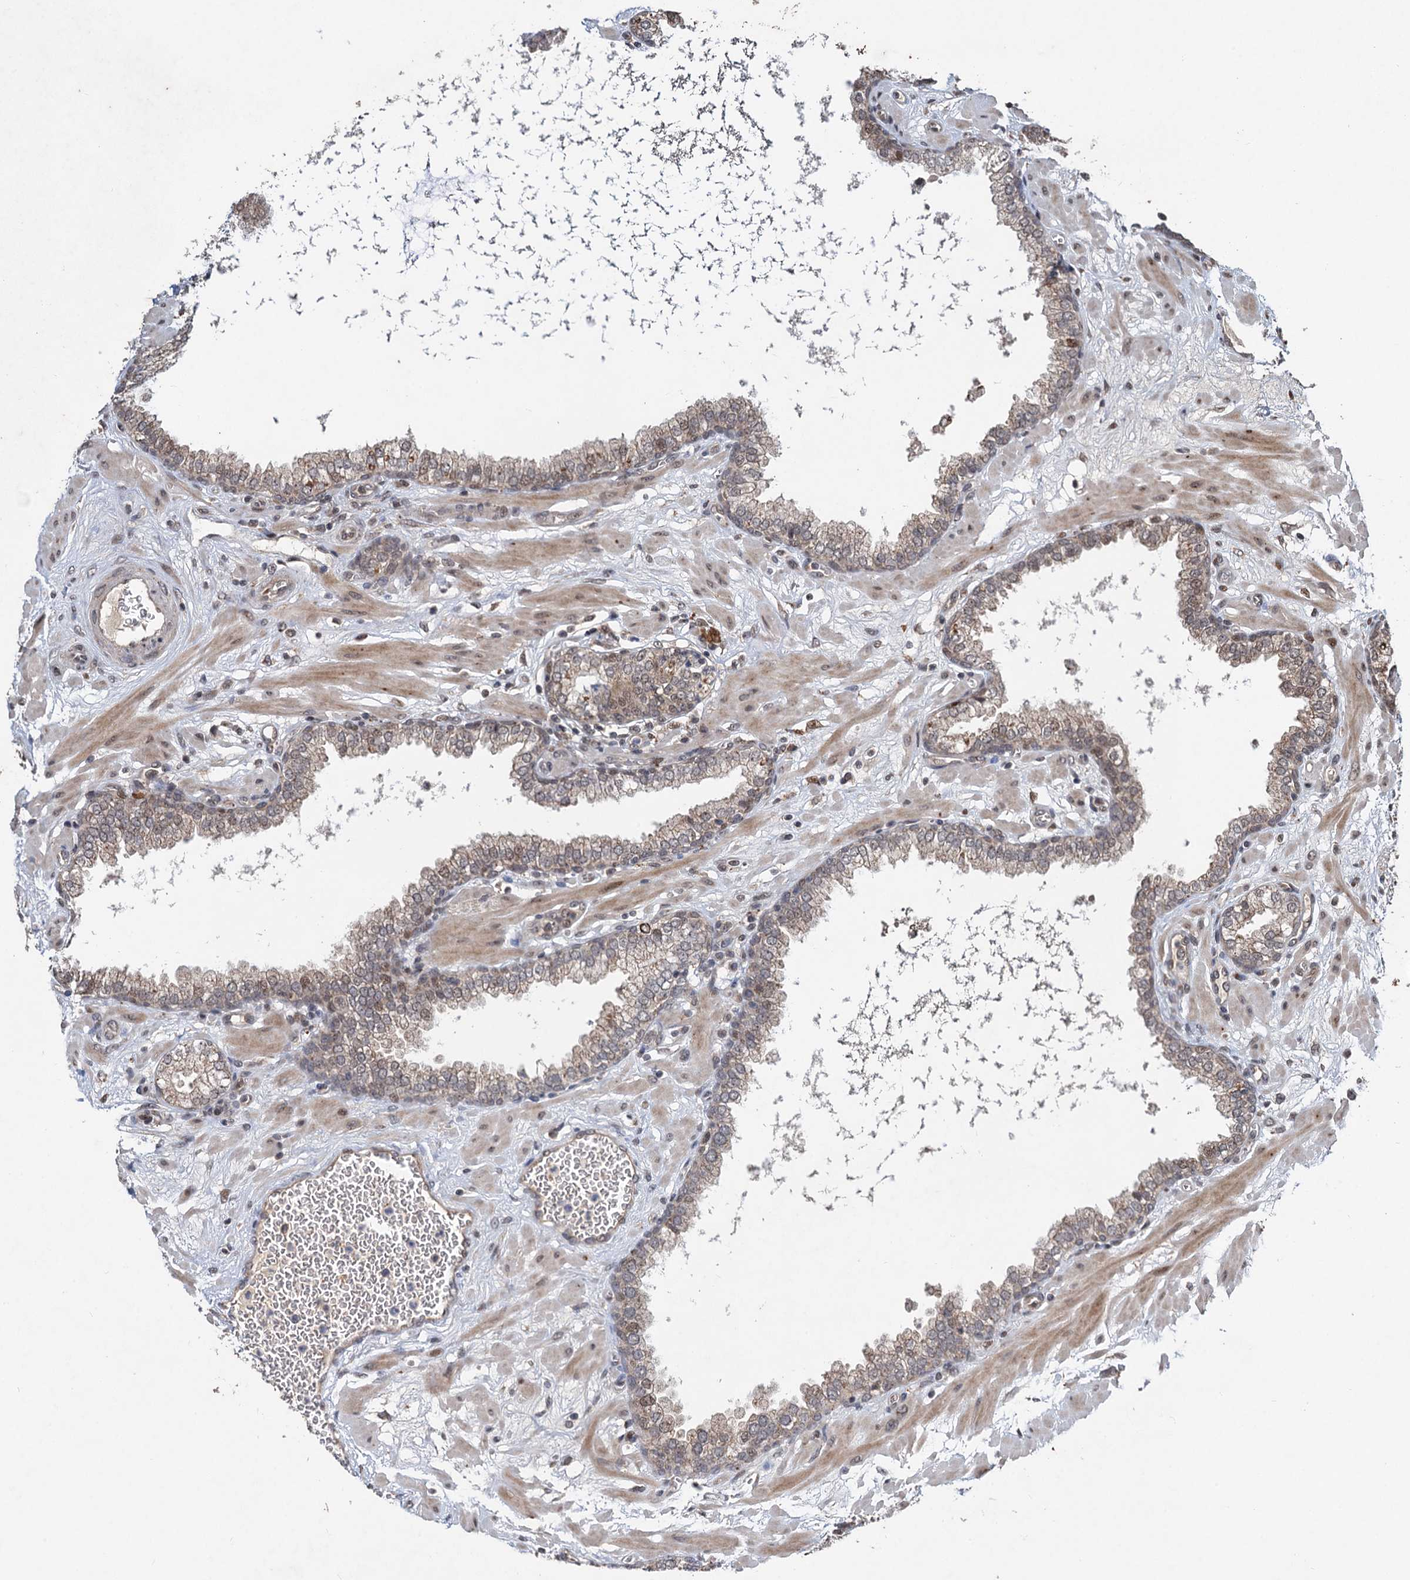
{"staining": {"intensity": "moderate", "quantity": "25%-75%", "location": "cytoplasmic/membranous"}, "tissue": "prostate", "cell_type": "Glandular cells", "image_type": "normal", "snomed": [{"axis": "morphology", "description": "Normal tissue, NOS"}, {"axis": "morphology", "description": "Urothelial carcinoma, Low grade"}, {"axis": "topography", "description": "Urinary bladder"}, {"axis": "topography", "description": "Prostate"}], "caption": "This micrograph reveals unremarkable prostate stained with immunohistochemistry to label a protein in brown. The cytoplasmic/membranous of glandular cells show moderate positivity for the protein. Nuclei are counter-stained blue.", "gene": "REP15", "patient": {"sex": "male", "age": 60}}